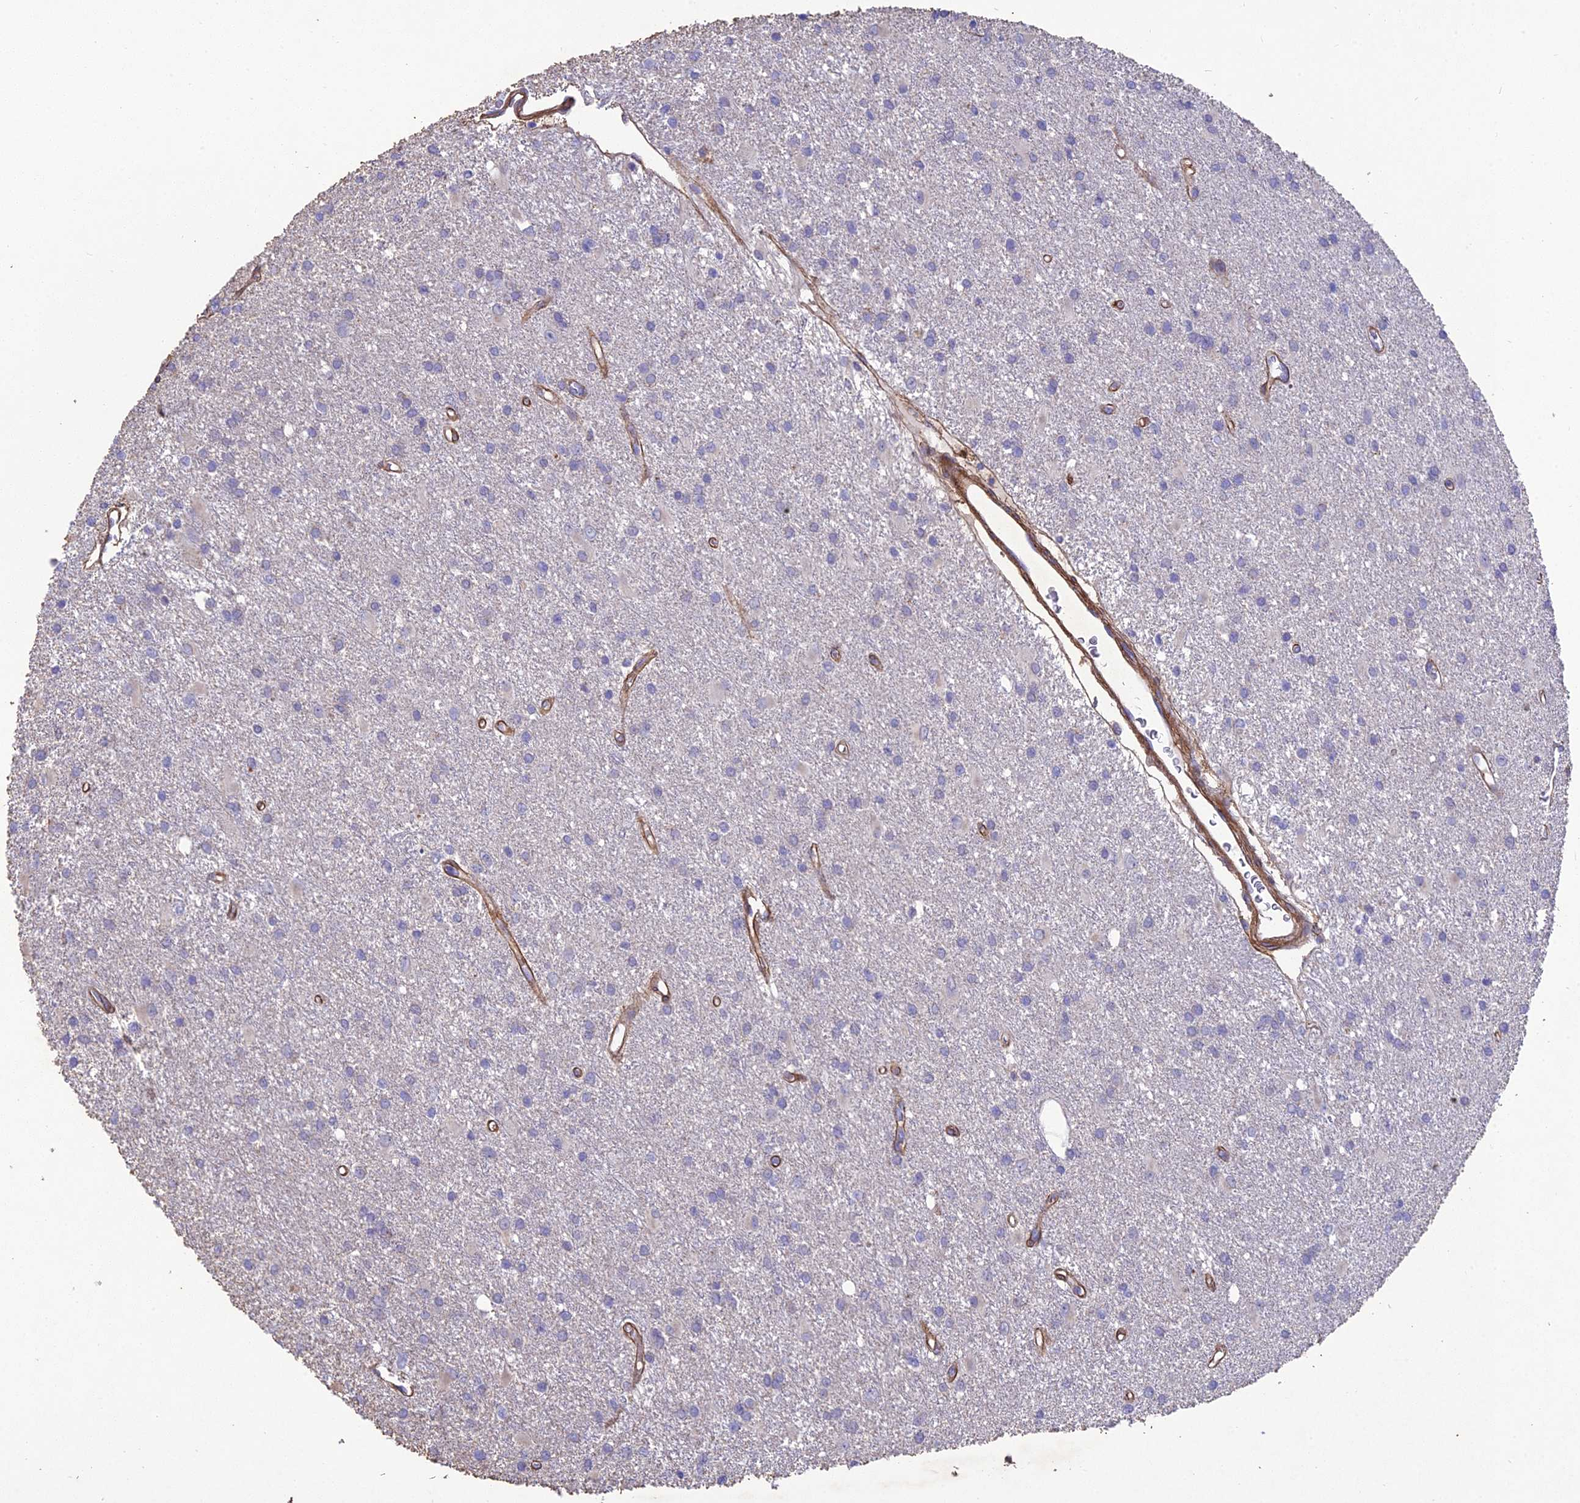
{"staining": {"intensity": "negative", "quantity": "none", "location": "none"}, "tissue": "glioma", "cell_type": "Tumor cells", "image_type": "cancer", "snomed": [{"axis": "morphology", "description": "Glioma, malignant, High grade"}, {"axis": "topography", "description": "Brain"}], "caption": "Protein analysis of glioma exhibits no significant expression in tumor cells.", "gene": "TNS1", "patient": {"sex": "female", "age": 50}}